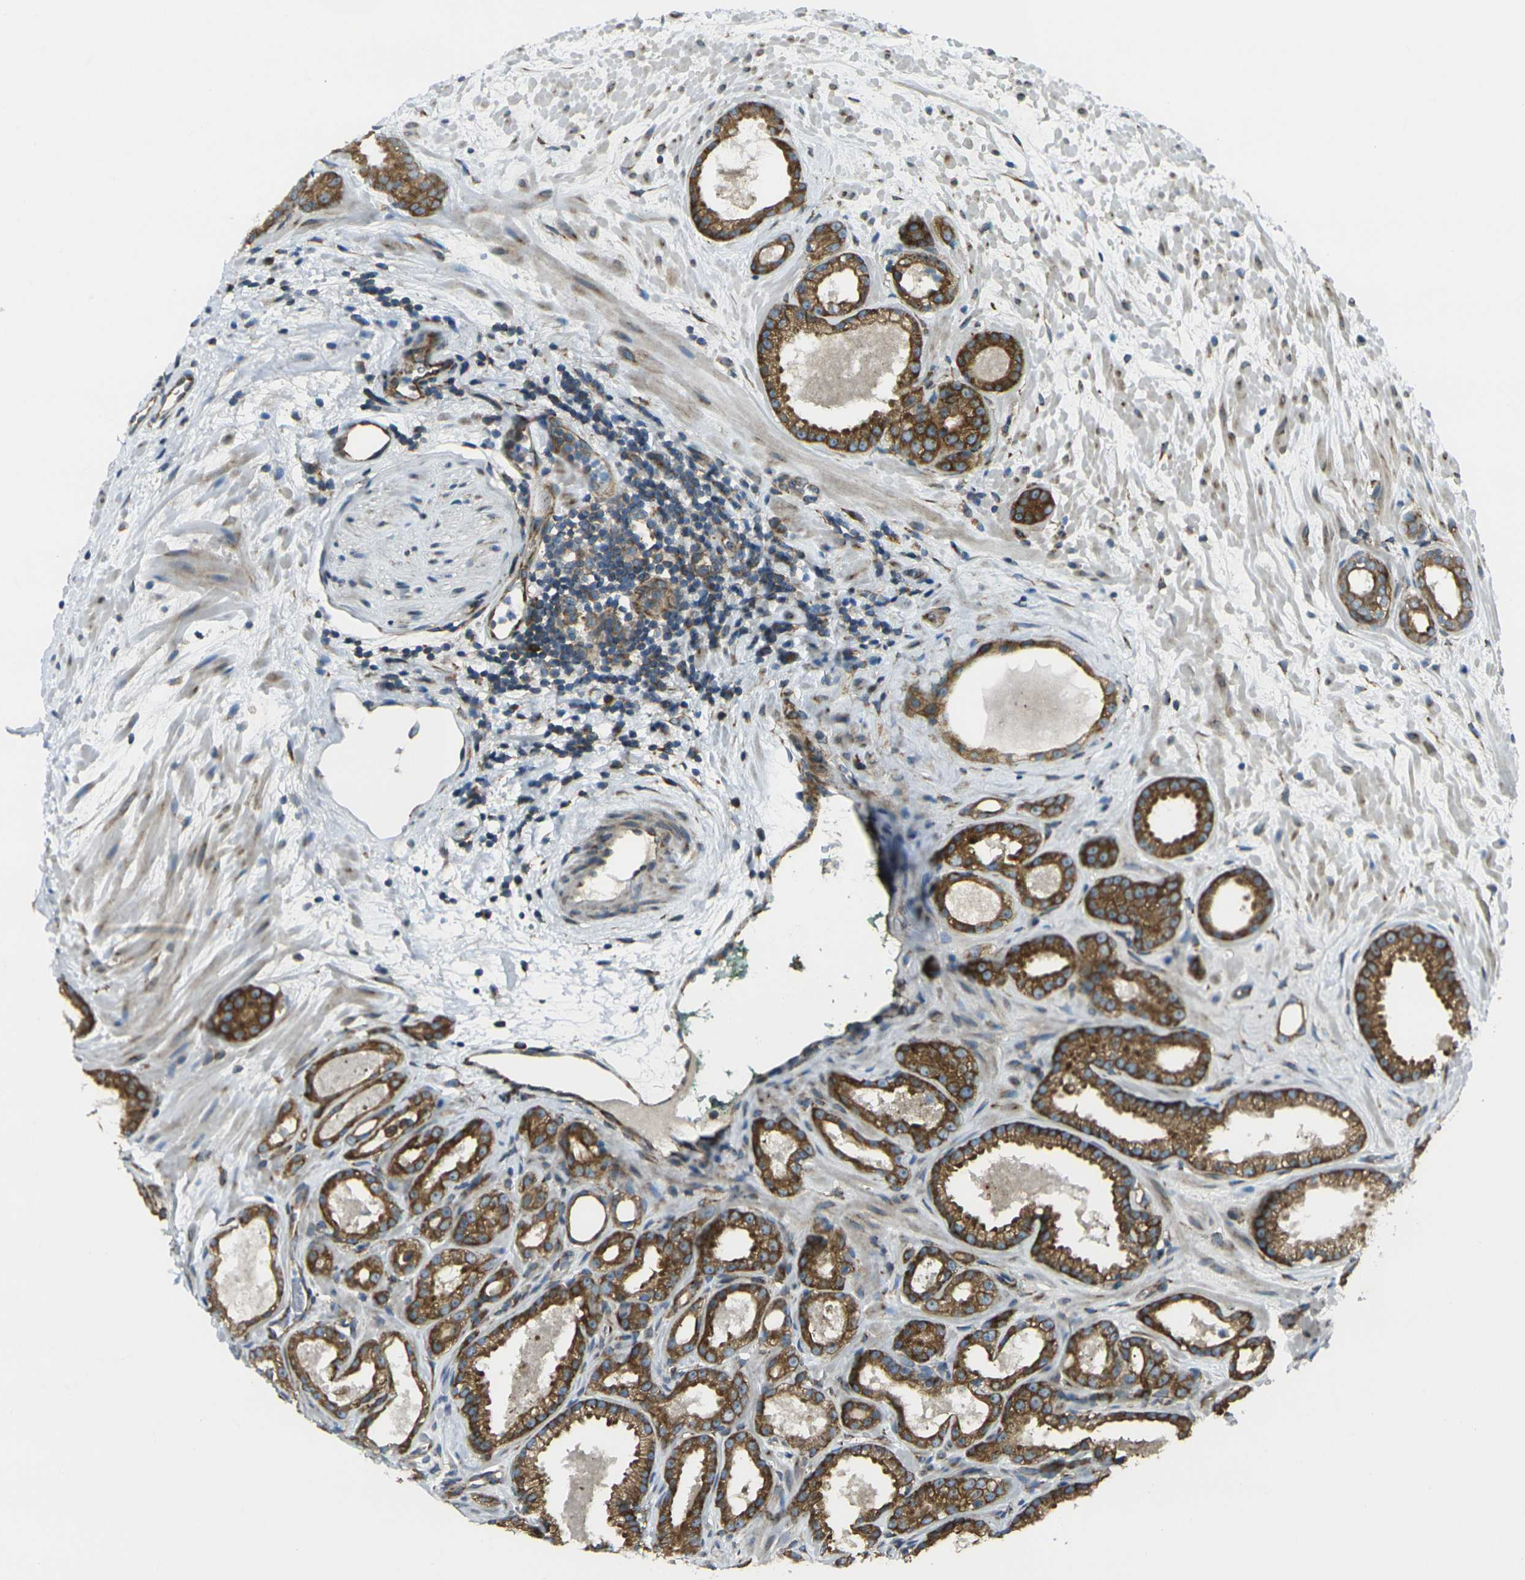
{"staining": {"intensity": "strong", "quantity": ">75%", "location": "cytoplasmic/membranous"}, "tissue": "prostate cancer", "cell_type": "Tumor cells", "image_type": "cancer", "snomed": [{"axis": "morphology", "description": "Adenocarcinoma, Low grade"}, {"axis": "topography", "description": "Prostate"}], "caption": "Prostate cancer (low-grade adenocarcinoma) was stained to show a protein in brown. There is high levels of strong cytoplasmic/membranous expression in about >75% of tumor cells.", "gene": "CELSR2", "patient": {"sex": "male", "age": 57}}